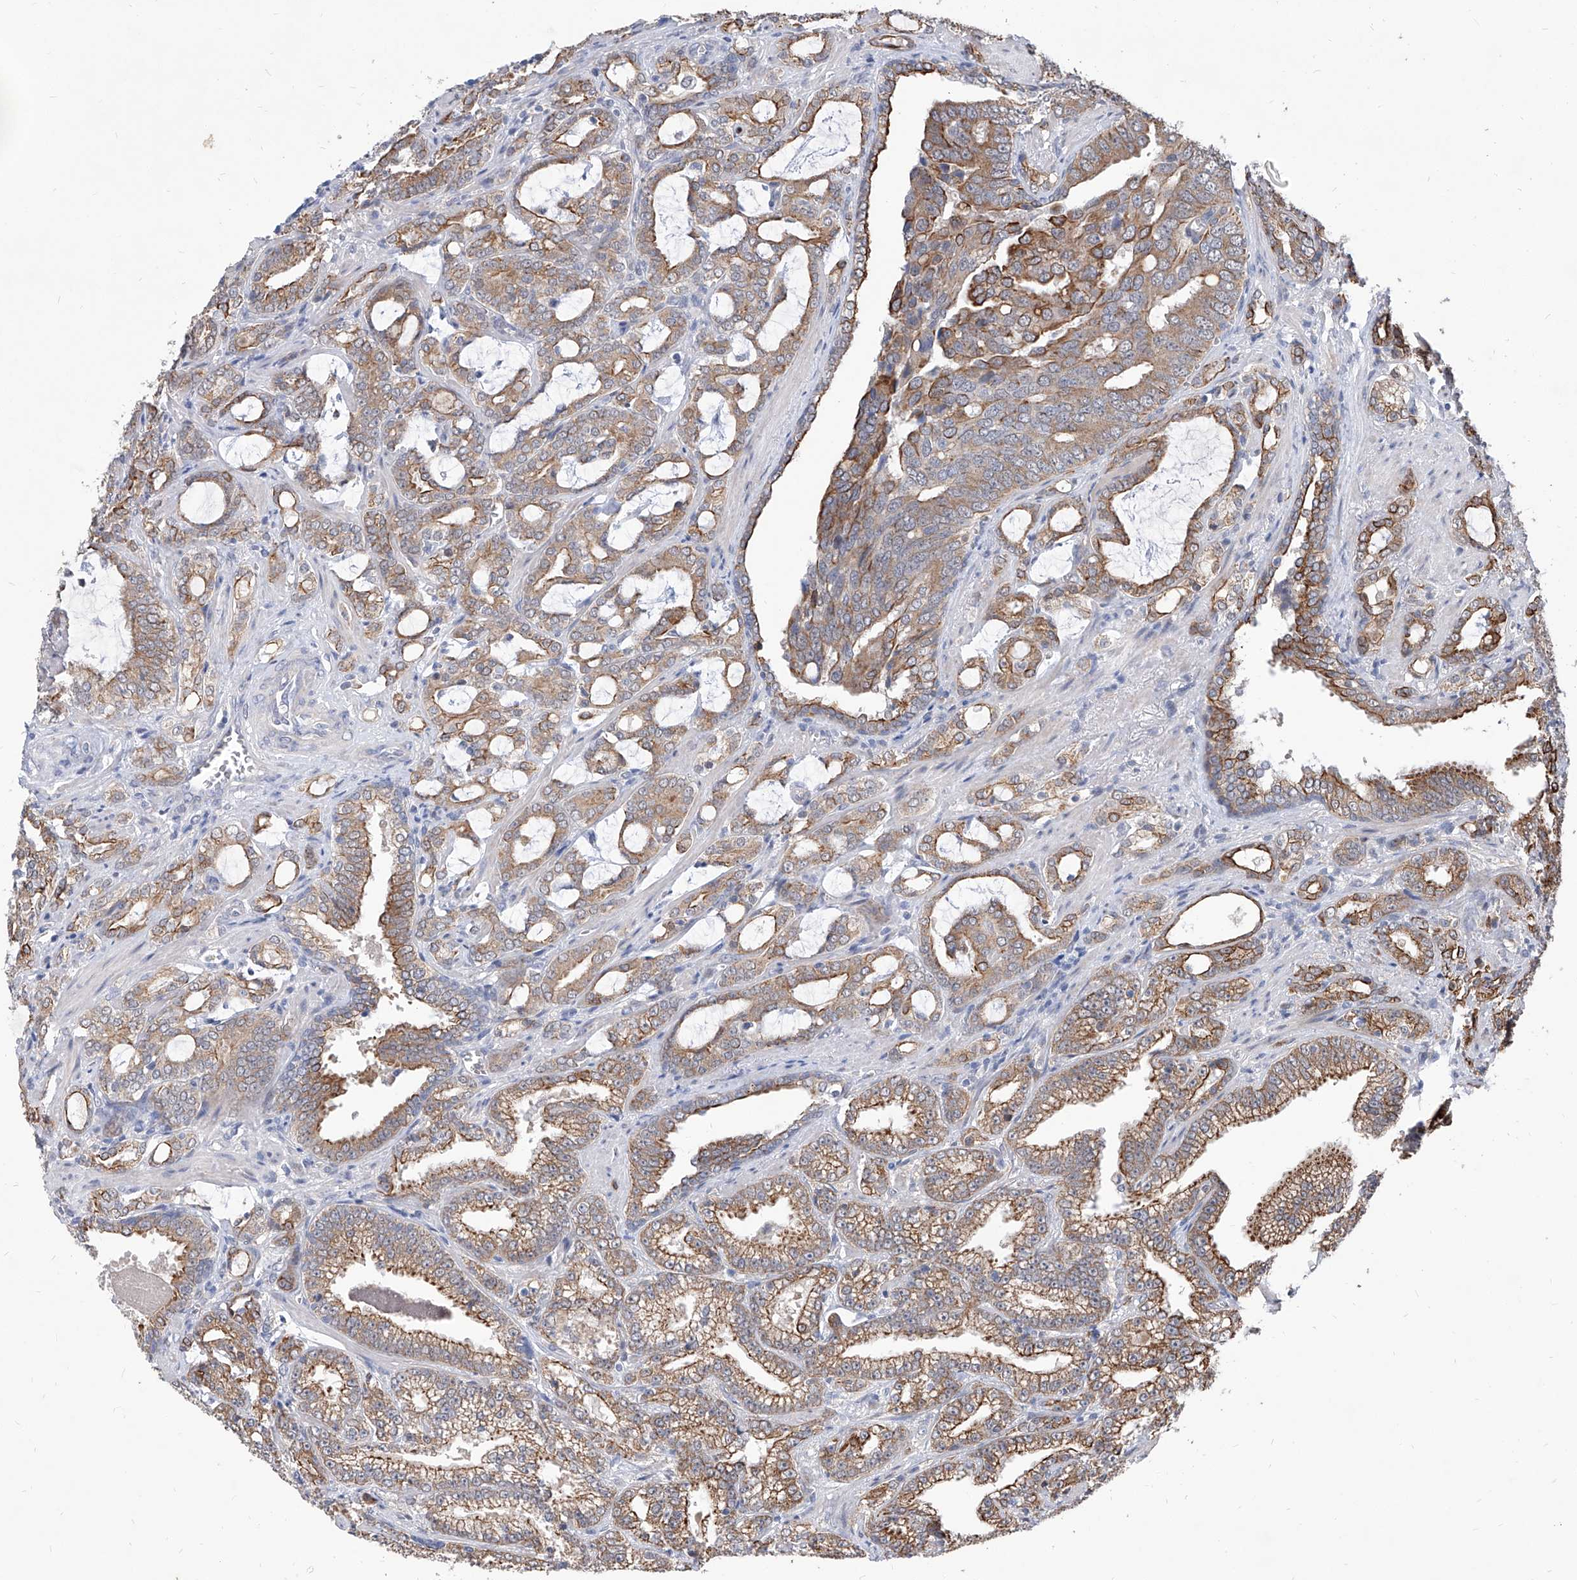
{"staining": {"intensity": "moderate", "quantity": ">75%", "location": "cytoplasmic/membranous"}, "tissue": "prostate cancer", "cell_type": "Tumor cells", "image_type": "cancer", "snomed": [{"axis": "morphology", "description": "Adenocarcinoma, High grade"}, {"axis": "topography", "description": "Prostate and seminal vesicle, NOS"}], "caption": "This micrograph shows immunohistochemistry (IHC) staining of prostate cancer, with medium moderate cytoplasmic/membranous staining in about >75% of tumor cells.", "gene": "MFSD4B", "patient": {"sex": "male", "age": 67}}